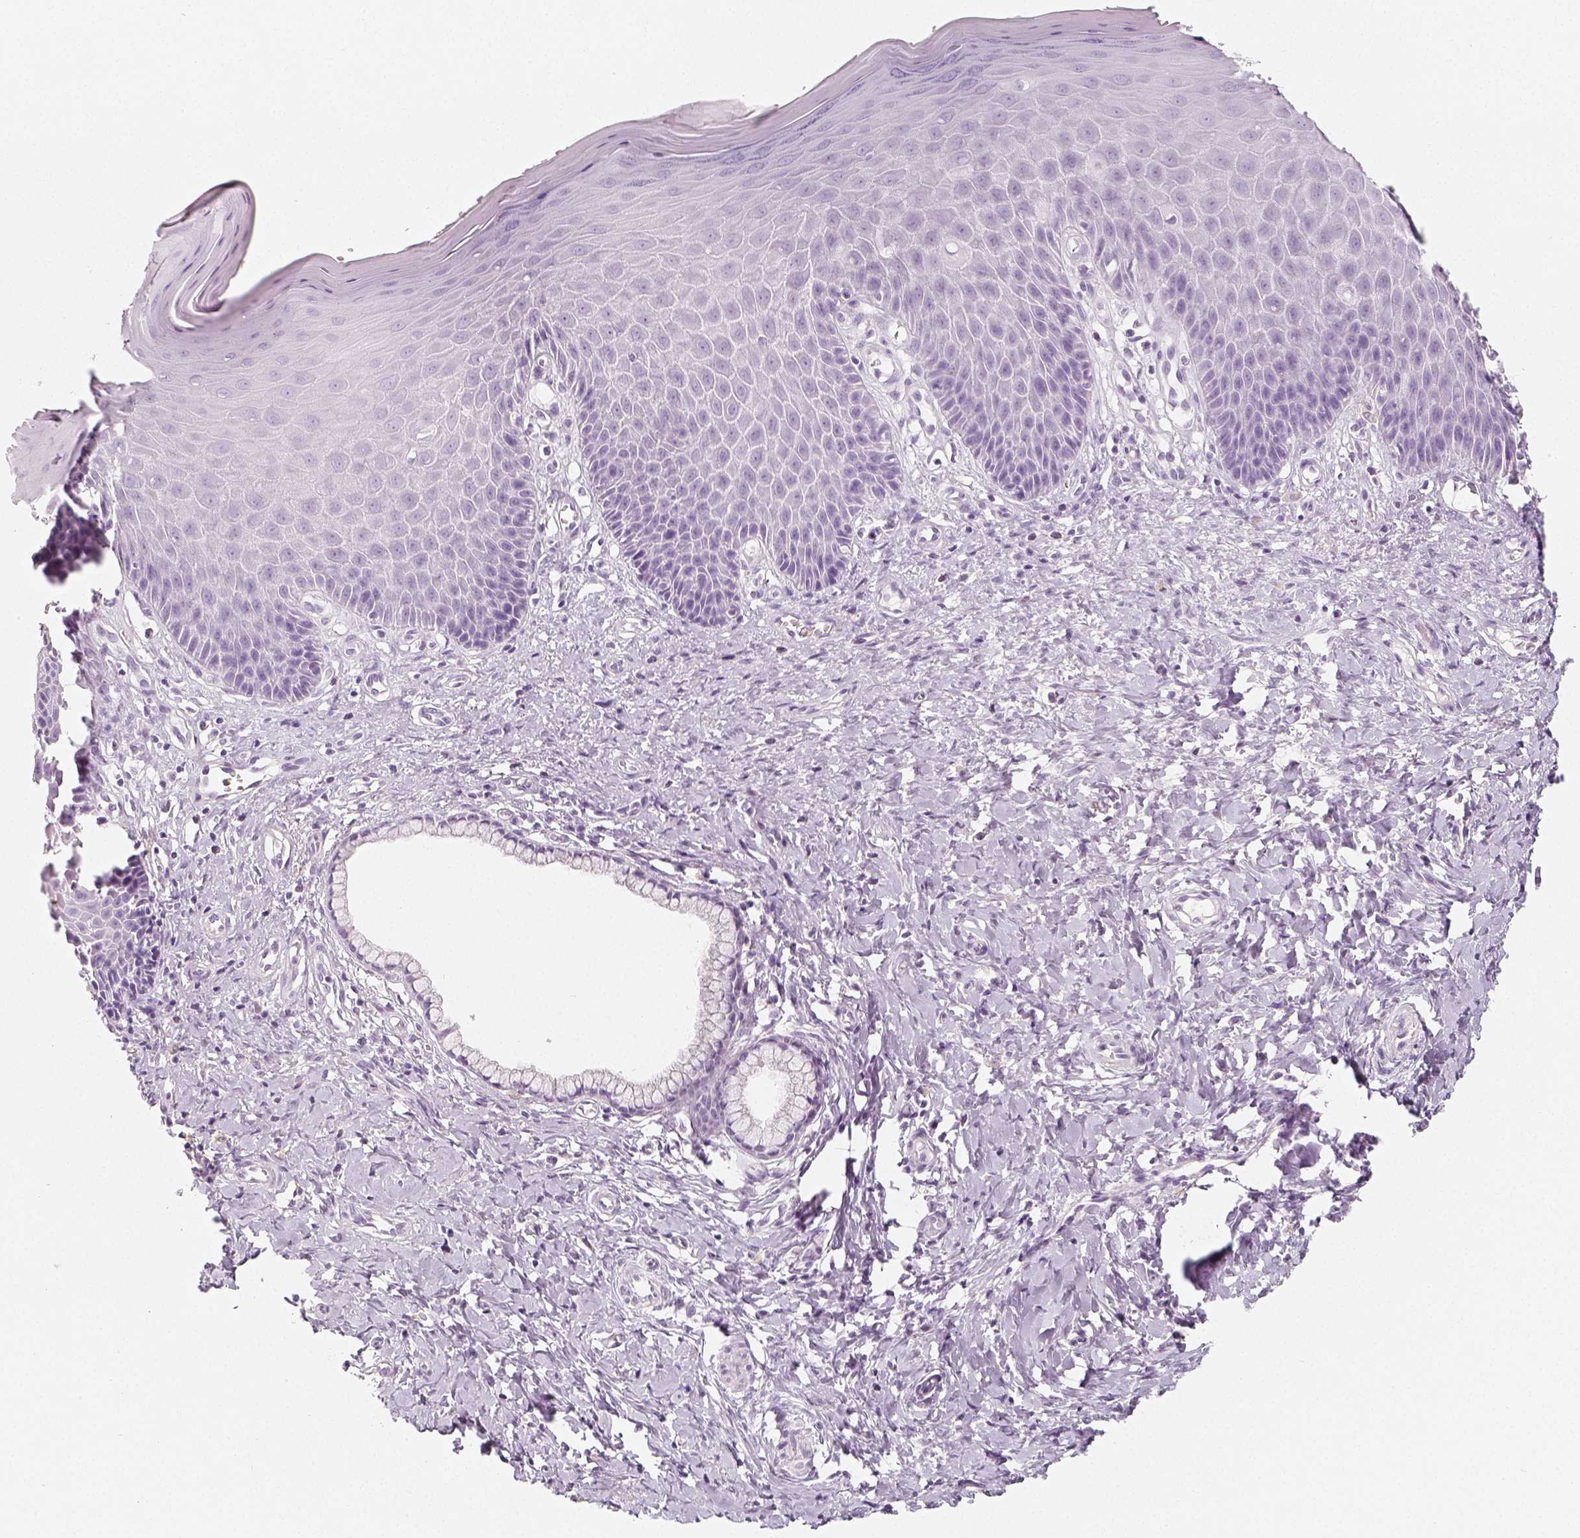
{"staining": {"intensity": "negative", "quantity": "none", "location": "none"}, "tissue": "vagina", "cell_type": "Squamous epithelial cells", "image_type": "normal", "snomed": [{"axis": "morphology", "description": "Normal tissue, NOS"}, {"axis": "topography", "description": "Vagina"}], "caption": "This is a image of immunohistochemistry staining of benign vagina, which shows no positivity in squamous epithelial cells.", "gene": "NECAB2", "patient": {"sex": "female", "age": 83}}